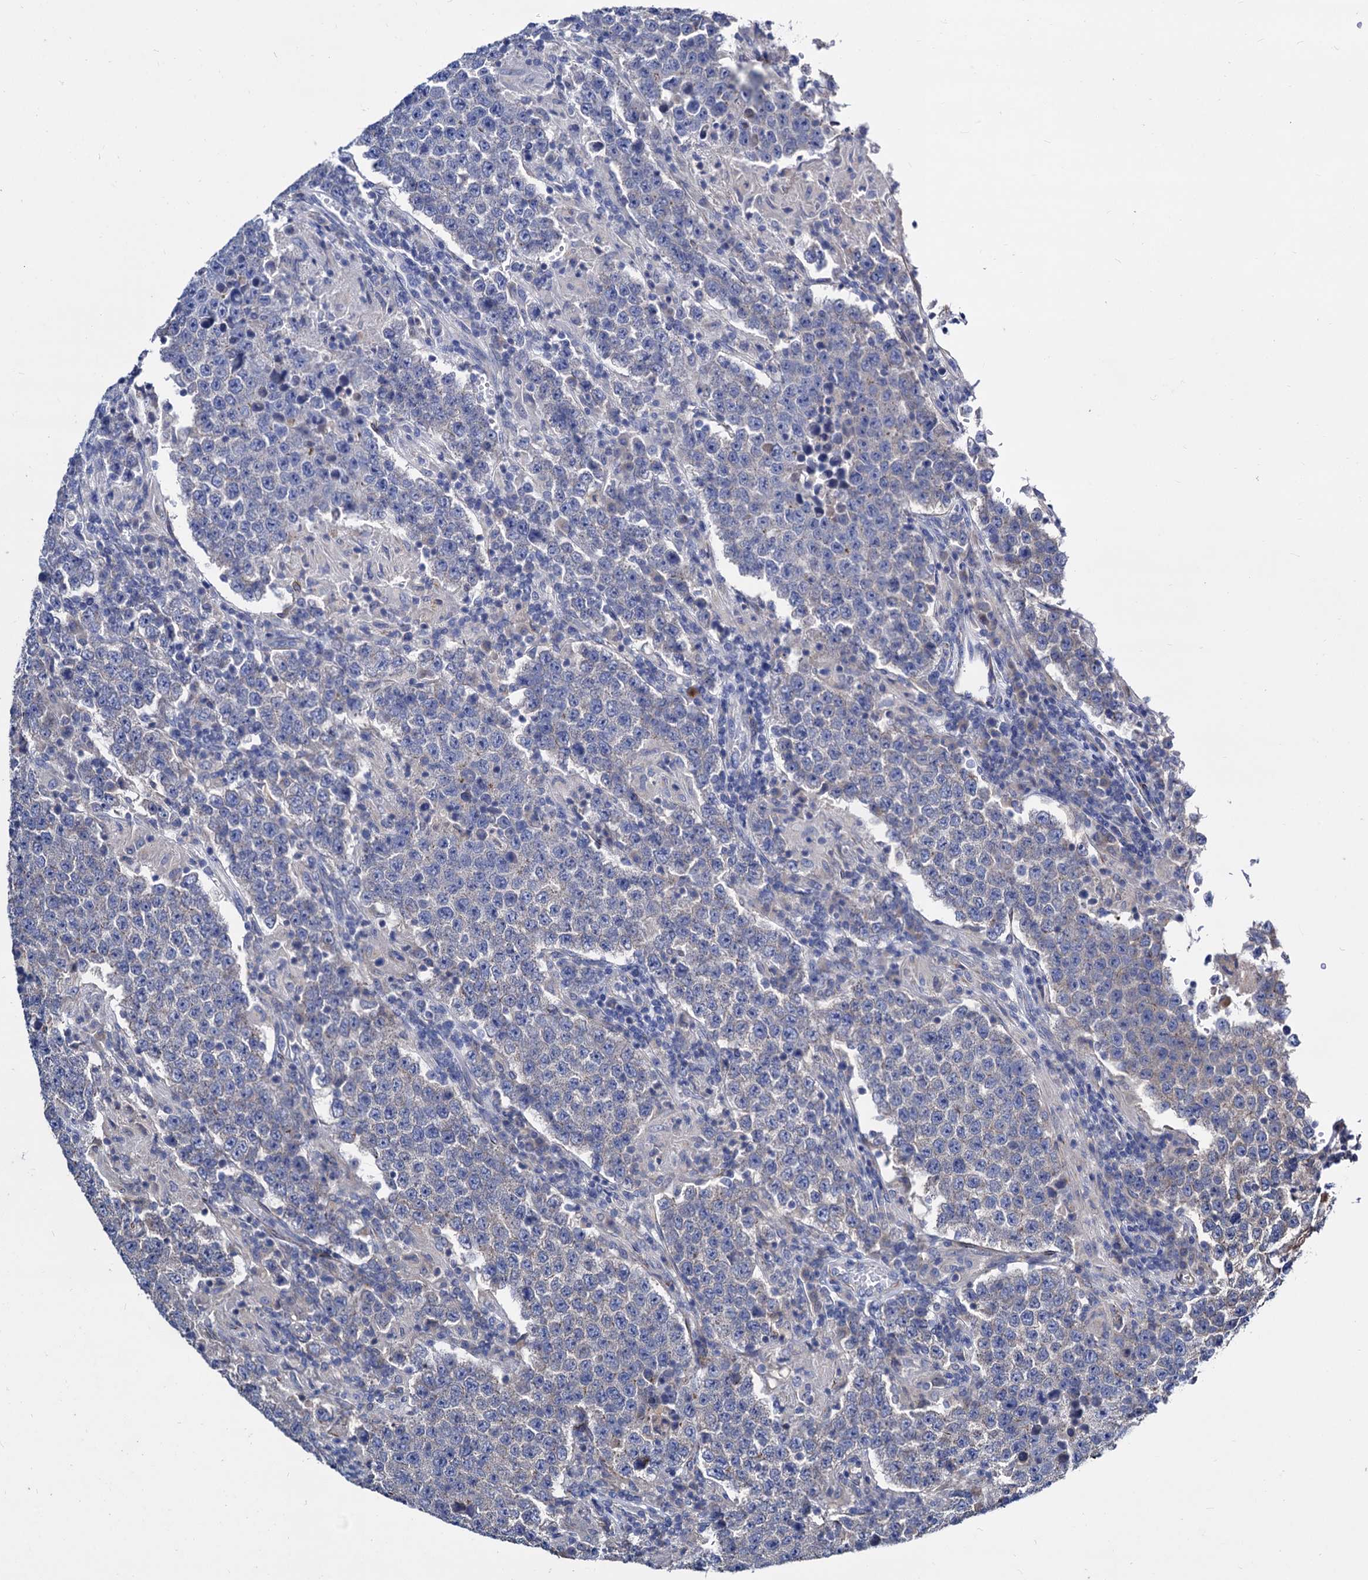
{"staining": {"intensity": "negative", "quantity": "none", "location": "none"}, "tissue": "testis cancer", "cell_type": "Tumor cells", "image_type": "cancer", "snomed": [{"axis": "morphology", "description": "Normal tissue, NOS"}, {"axis": "morphology", "description": "Urothelial carcinoma, High grade"}, {"axis": "morphology", "description": "Seminoma, NOS"}, {"axis": "morphology", "description": "Carcinoma, Embryonal, NOS"}, {"axis": "topography", "description": "Urinary bladder"}, {"axis": "topography", "description": "Testis"}], "caption": "Testis cancer (embryonal carcinoma) was stained to show a protein in brown. There is no significant positivity in tumor cells. The staining was performed using DAB to visualize the protein expression in brown, while the nuclei were stained in blue with hematoxylin (Magnification: 20x).", "gene": "WDR11", "patient": {"sex": "male", "age": 41}}